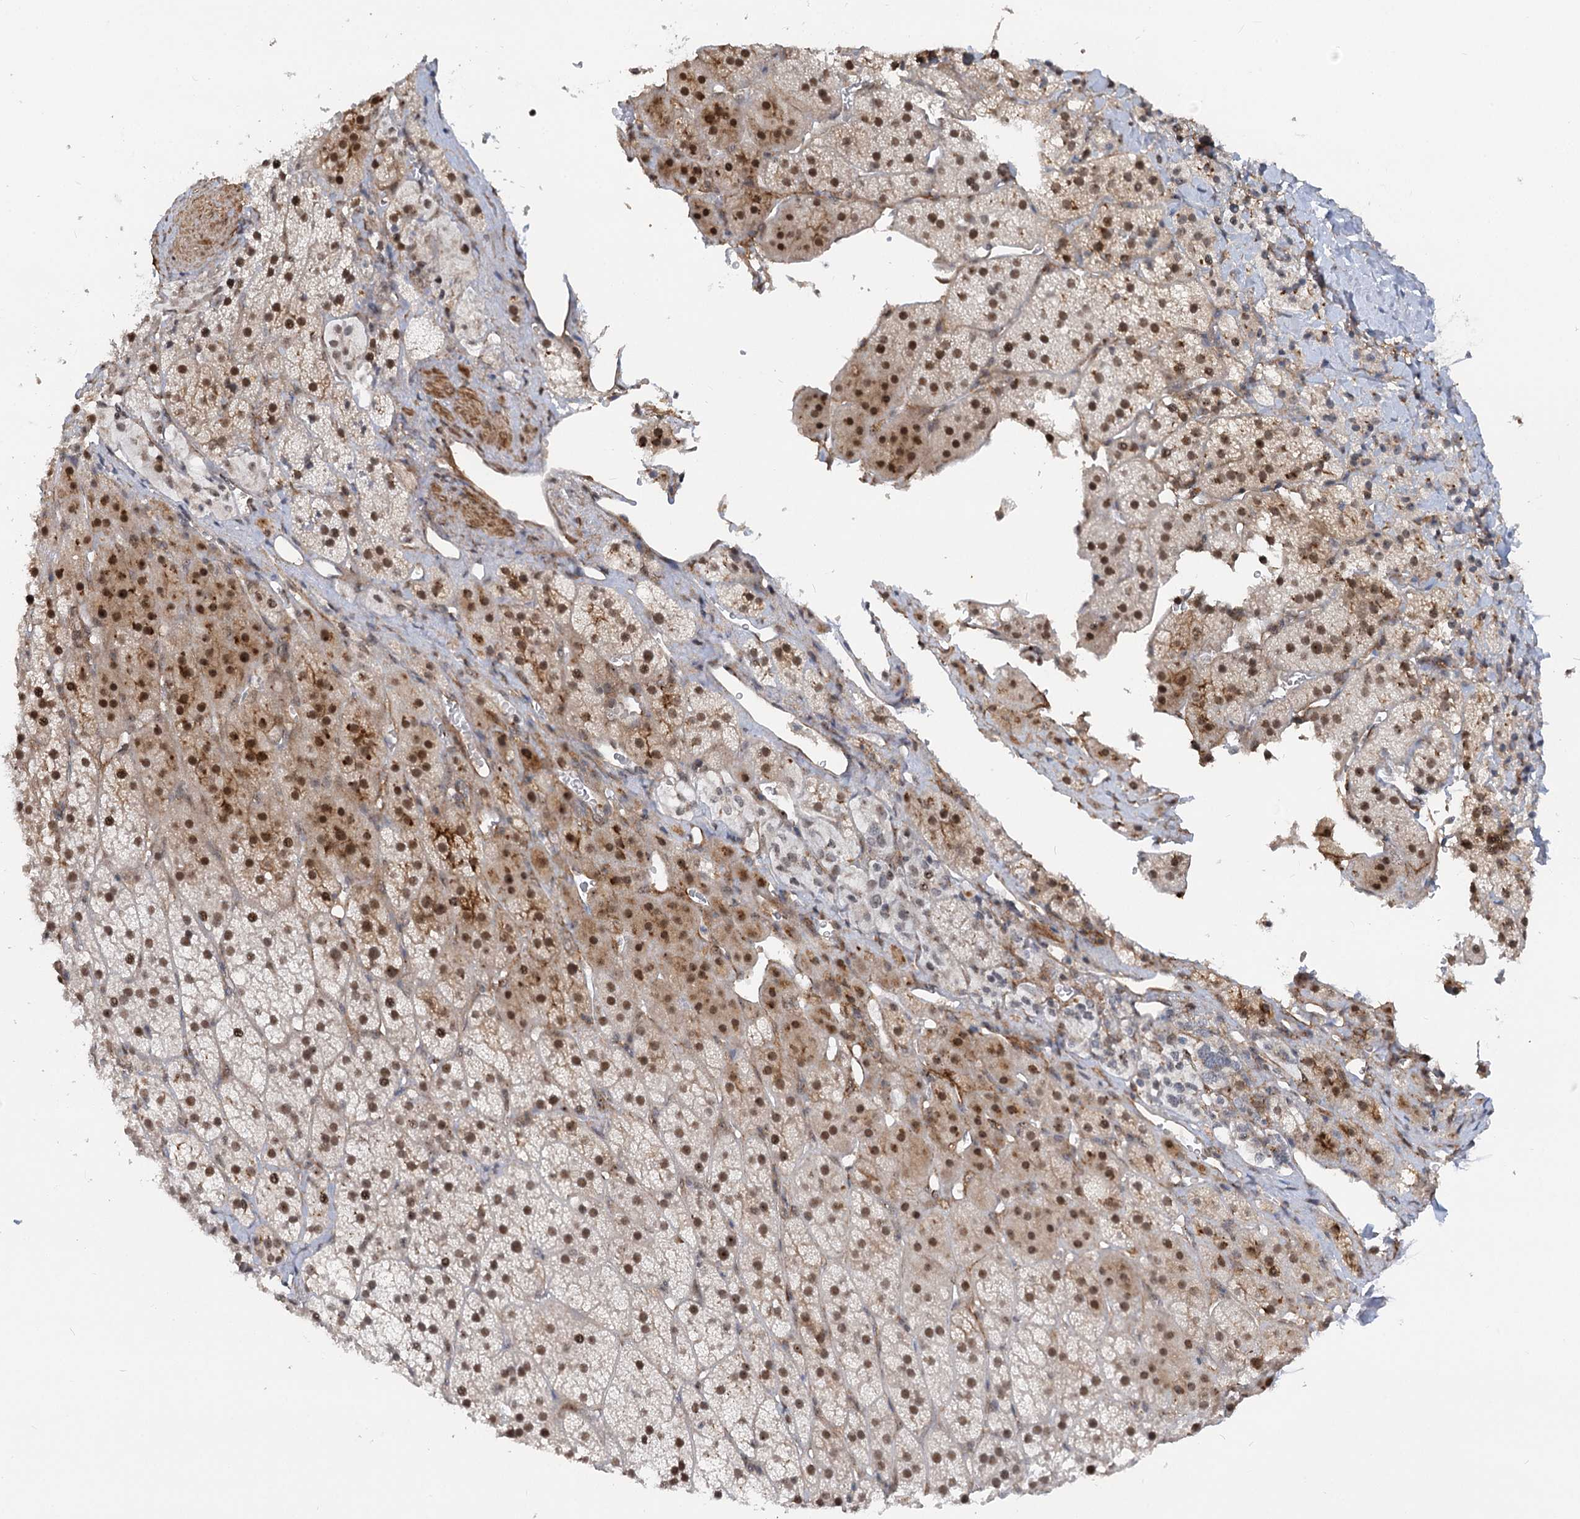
{"staining": {"intensity": "moderate", "quantity": "25%-75%", "location": "cytoplasmic/membranous,nuclear"}, "tissue": "adrenal gland", "cell_type": "Glandular cells", "image_type": "normal", "snomed": [{"axis": "morphology", "description": "Normal tissue, NOS"}, {"axis": "topography", "description": "Adrenal gland"}], "caption": "Immunohistochemical staining of benign human adrenal gland demonstrates 25%-75% levels of moderate cytoplasmic/membranous,nuclear protein expression in about 25%-75% of glandular cells.", "gene": "GNL3L", "patient": {"sex": "female", "age": 44}}